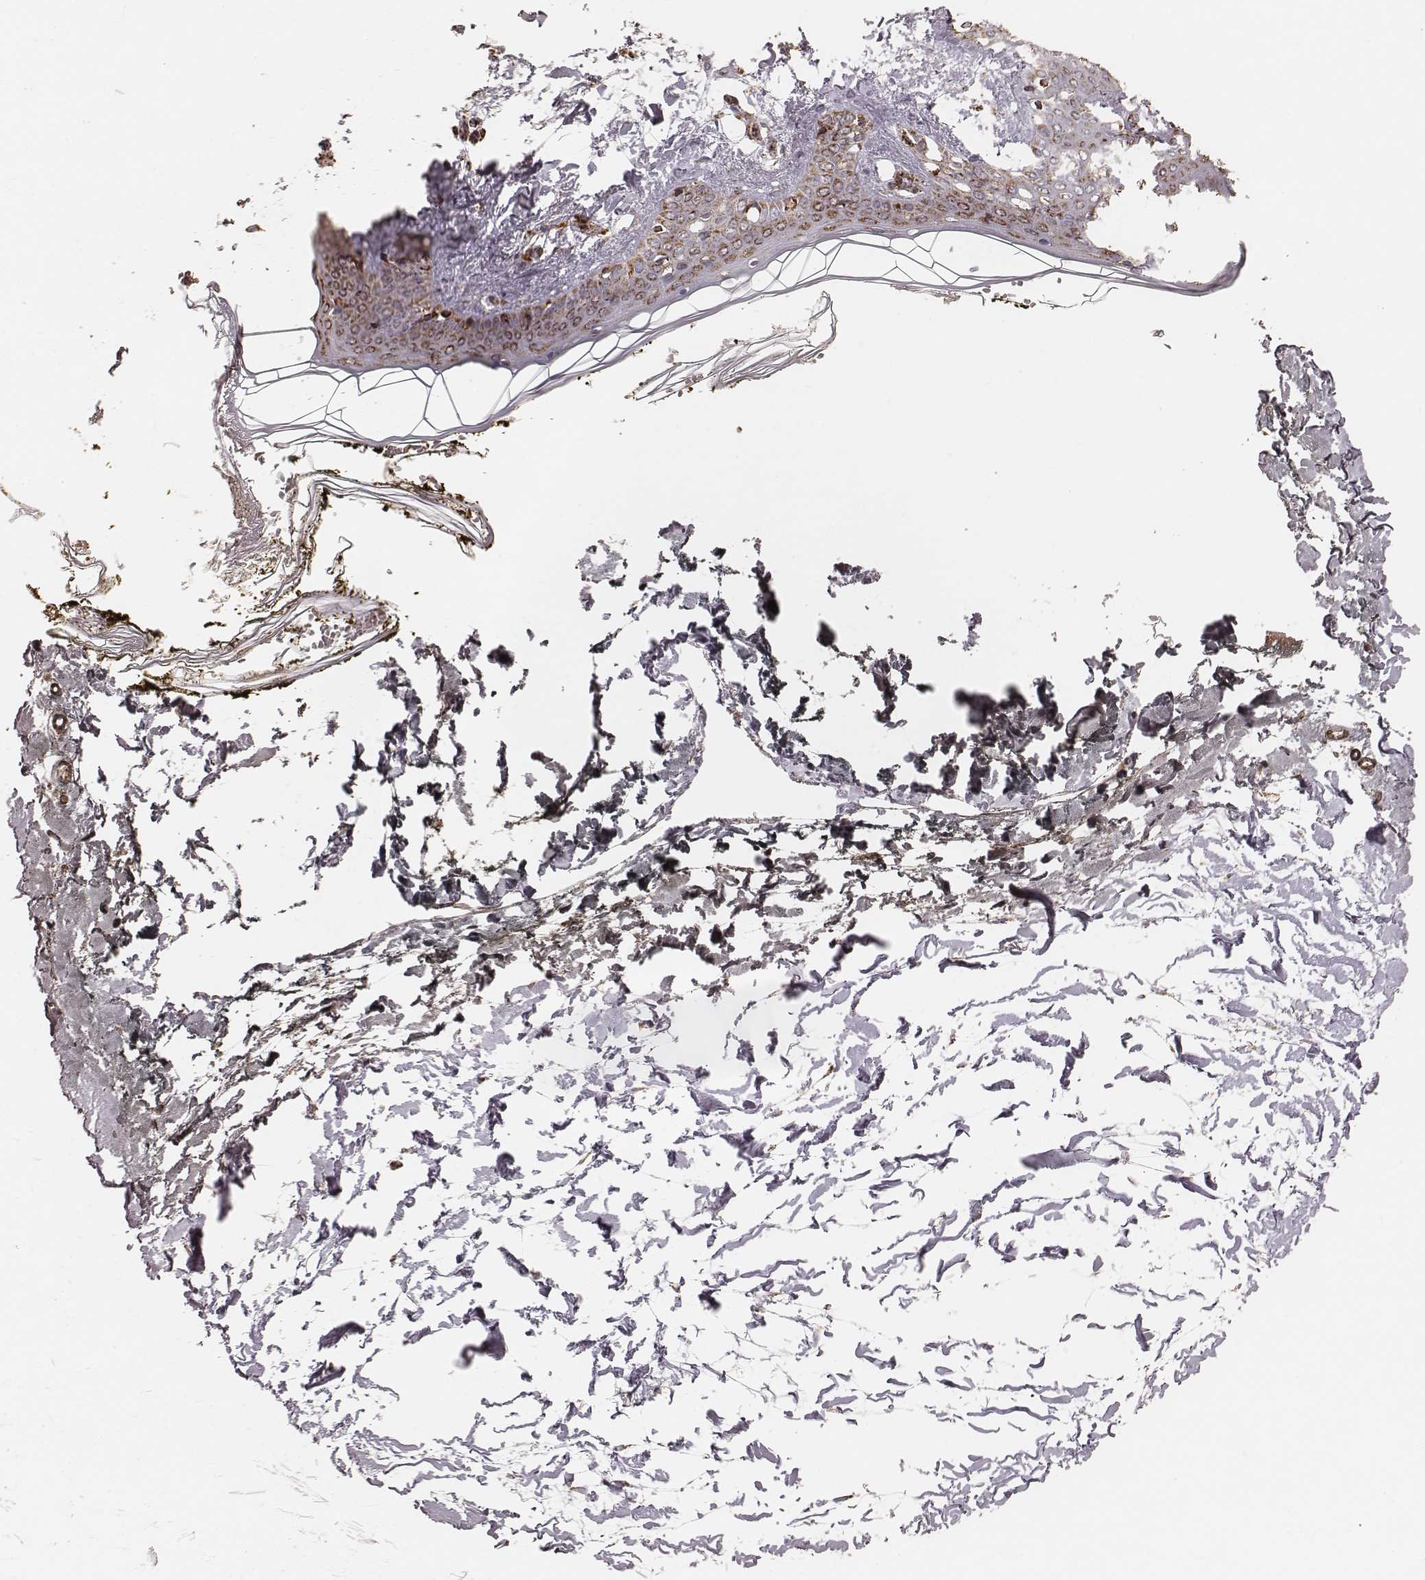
{"staining": {"intensity": "strong", "quantity": ">75%", "location": "cytoplasmic/membranous"}, "tissue": "skin", "cell_type": "Fibroblasts", "image_type": "normal", "snomed": [{"axis": "morphology", "description": "Normal tissue, NOS"}, {"axis": "topography", "description": "Skin"}], "caption": "Immunohistochemistry (IHC) histopathology image of unremarkable human skin stained for a protein (brown), which shows high levels of strong cytoplasmic/membranous positivity in approximately >75% of fibroblasts.", "gene": "CS", "patient": {"sex": "female", "age": 34}}